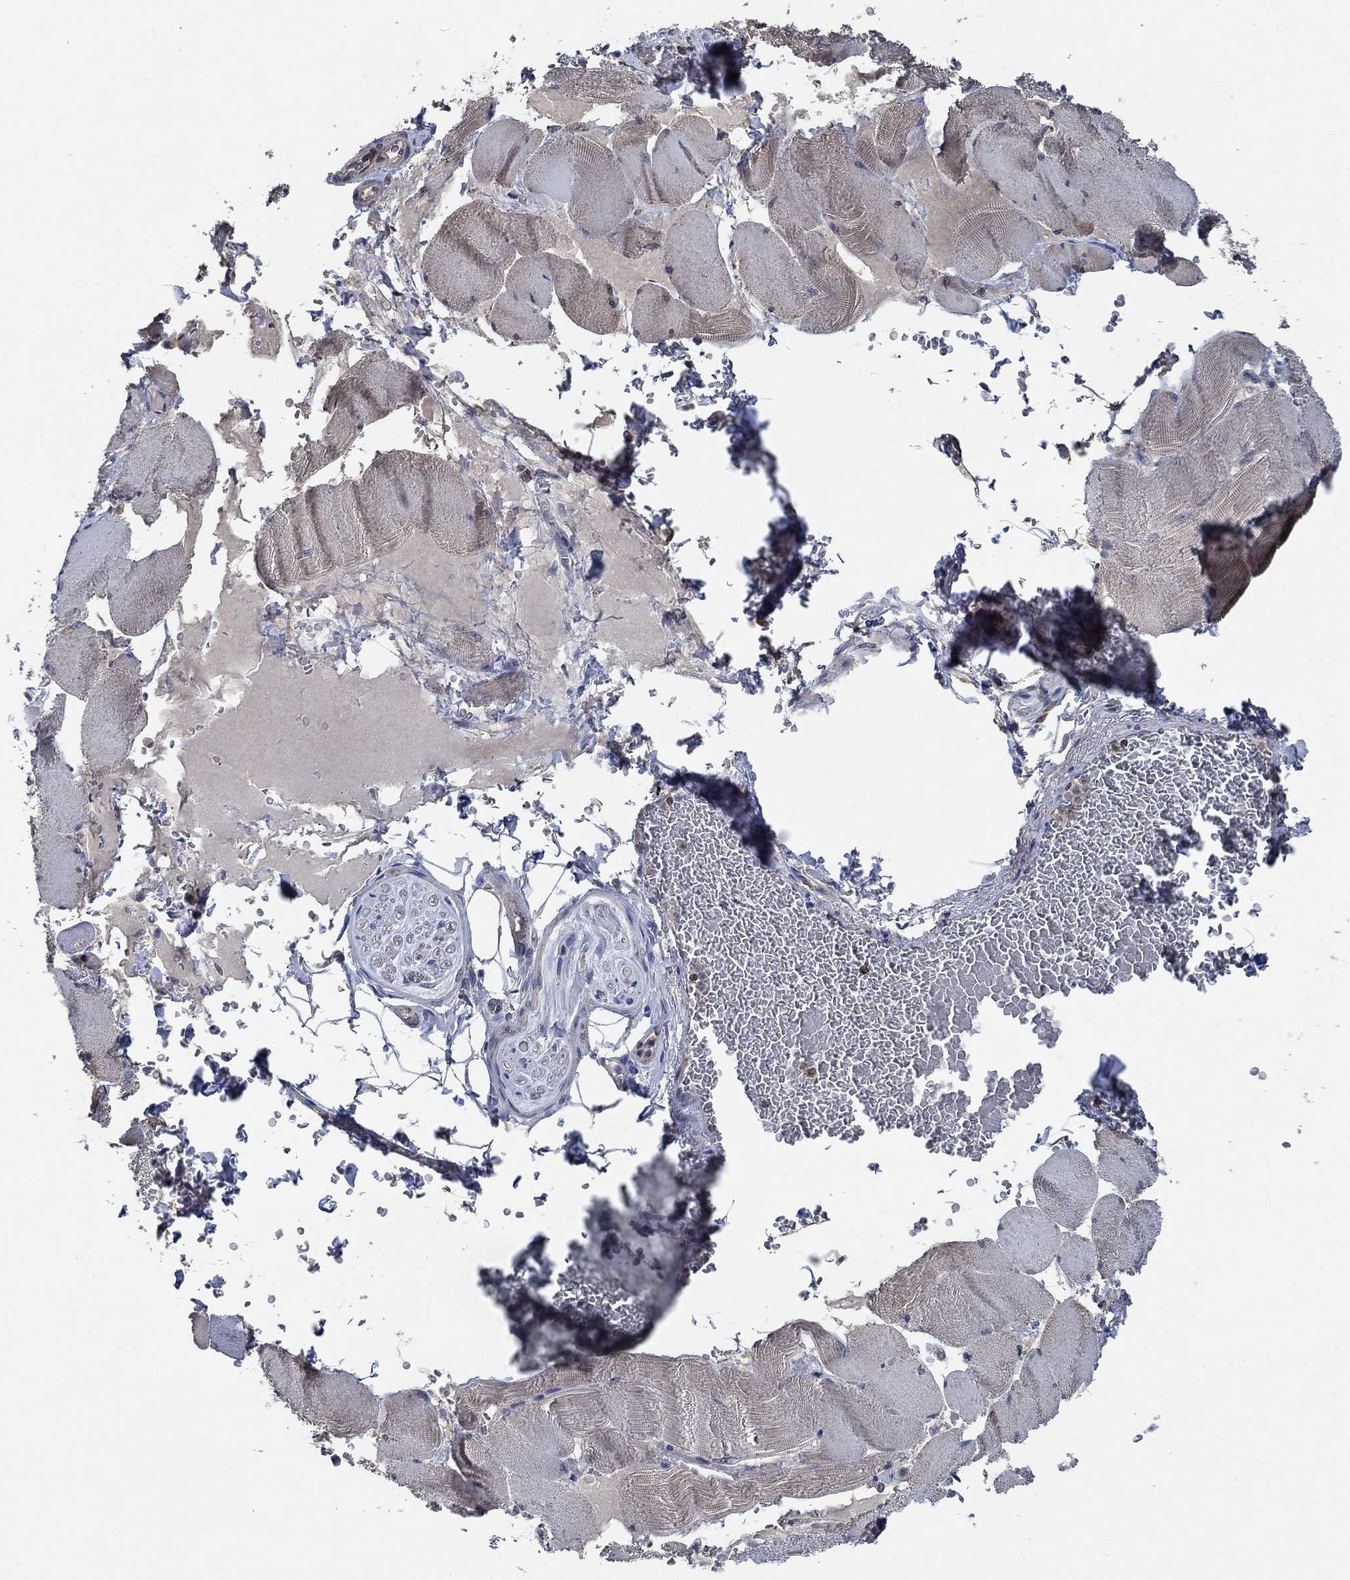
{"staining": {"intensity": "negative", "quantity": "none", "location": "none"}, "tissue": "skeletal muscle", "cell_type": "Myocytes", "image_type": "normal", "snomed": [{"axis": "morphology", "description": "Normal tissue, NOS"}, {"axis": "topography", "description": "Skeletal muscle"}], "caption": "Immunohistochemistry (IHC) histopathology image of normal human skeletal muscle stained for a protein (brown), which reveals no staining in myocytes. (Immunohistochemistry (IHC), brightfield microscopy, high magnification).", "gene": "STXBP6", "patient": {"sex": "male", "age": 56}}